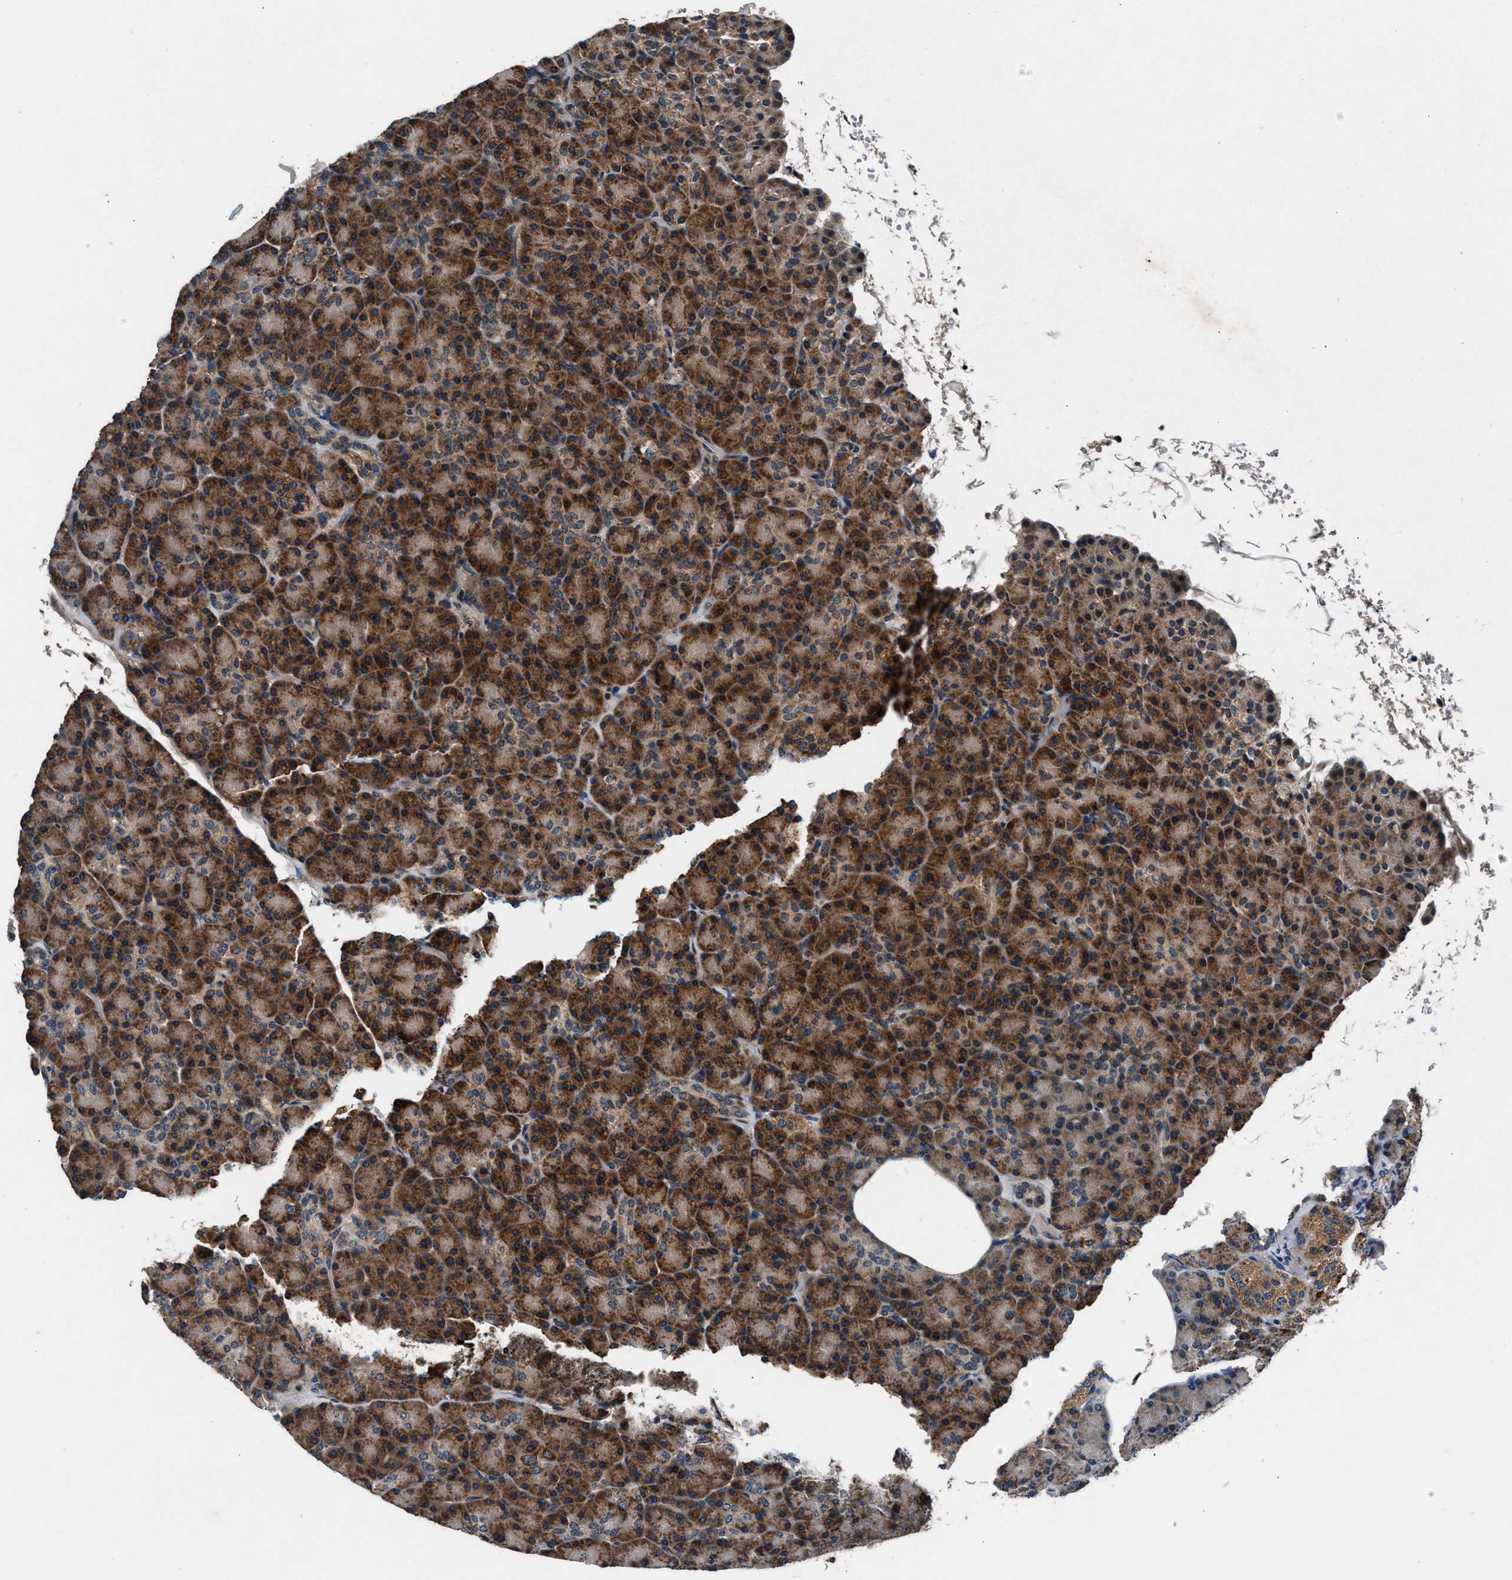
{"staining": {"intensity": "strong", "quantity": ">75%", "location": "cytoplasmic/membranous"}, "tissue": "pancreas", "cell_type": "Exocrine glandular cells", "image_type": "normal", "snomed": [{"axis": "morphology", "description": "Normal tissue, NOS"}, {"axis": "topography", "description": "Pancreas"}], "caption": "Protein expression analysis of benign human pancreas reveals strong cytoplasmic/membranous expression in about >75% of exocrine glandular cells. The protein of interest is stained brown, and the nuclei are stained in blue (DAB IHC with brightfield microscopy, high magnification).", "gene": "IMMT", "patient": {"sex": "female", "age": 43}}